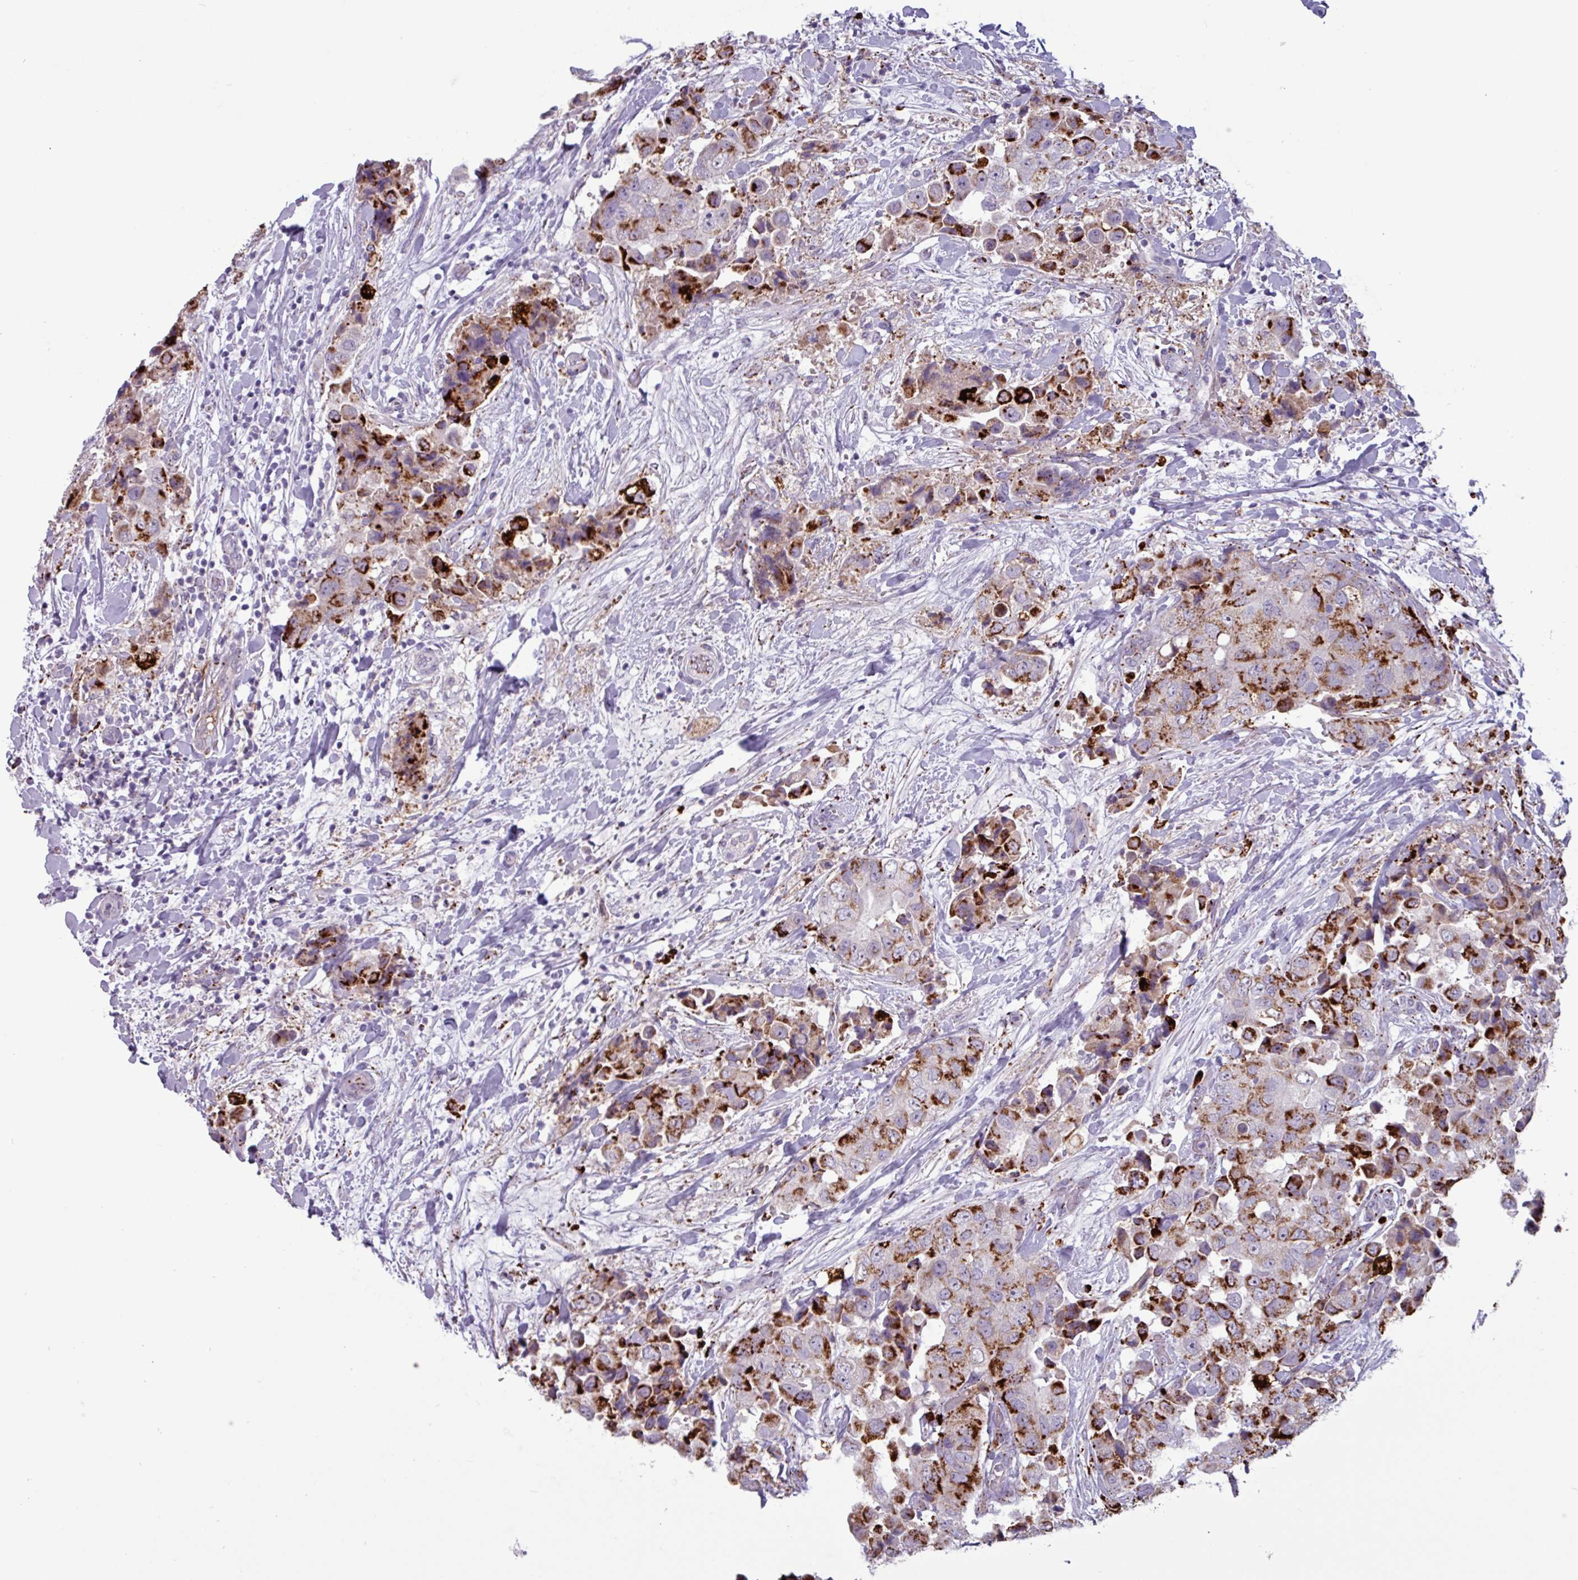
{"staining": {"intensity": "strong", "quantity": "25%-75%", "location": "cytoplasmic/membranous"}, "tissue": "breast cancer", "cell_type": "Tumor cells", "image_type": "cancer", "snomed": [{"axis": "morphology", "description": "Normal tissue, NOS"}, {"axis": "morphology", "description": "Duct carcinoma"}, {"axis": "topography", "description": "Breast"}], "caption": "Human breast infiltrating ductal carcinoma stained with a protein marker shows strong staining in tumor cells.", "gene": "PLIN2", "patient": {"sex": "female", "age": 62}}